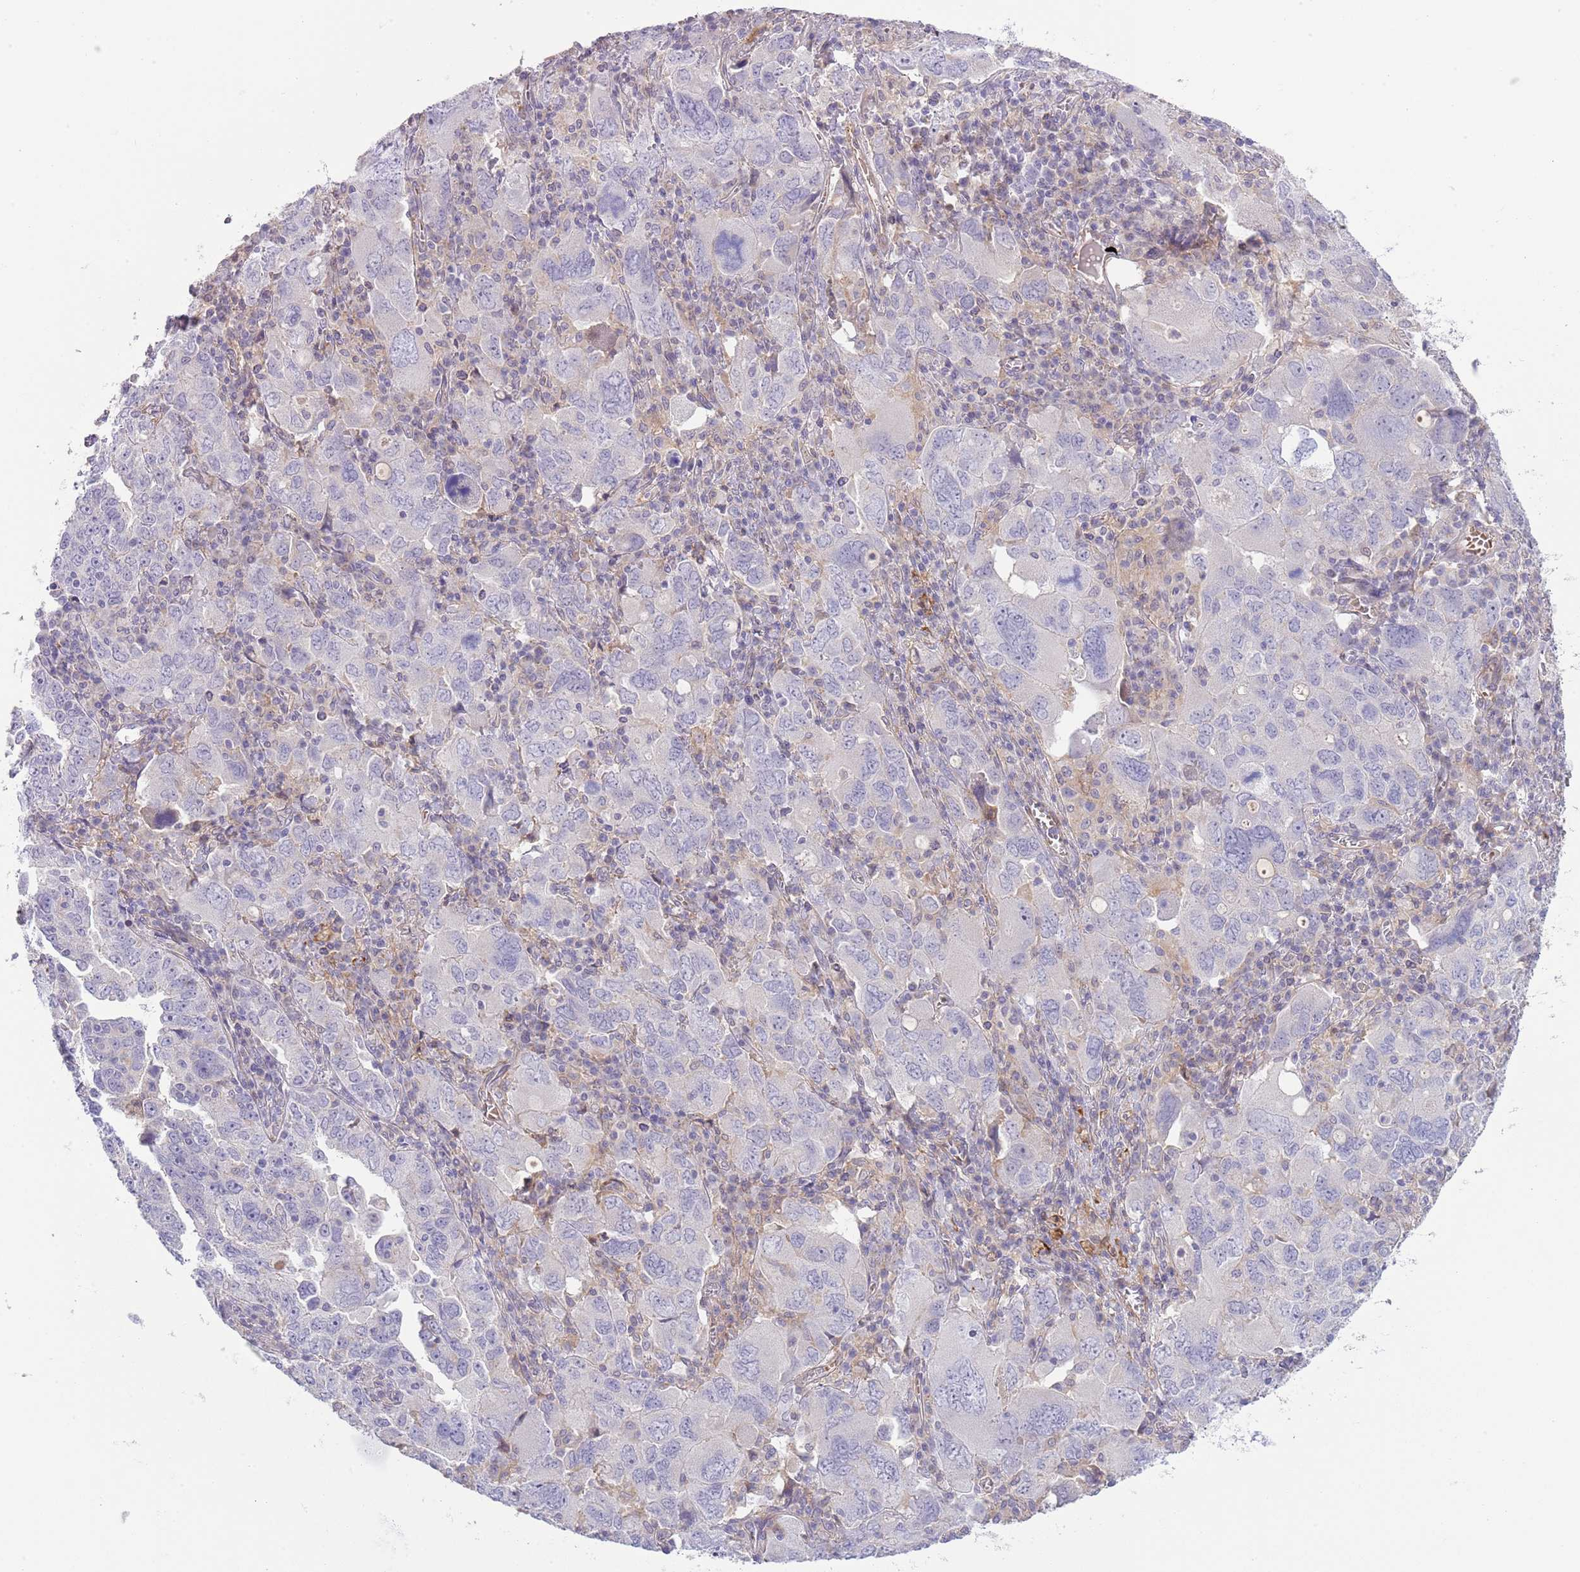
{"staining": {"intensity": "negative", "quantity": "none", "location": "none"}, "tissue": "ovarian cancer", "cell_type": "Tumor cells", "image_type": "cancer", "snomed": [{"axis": "morphology", "description": "Carcinoma, endometroid"}, {"axis": "topography", "description": "Ovary"}], "caption": "A high-resolution histopathology image shows immunohistochemistry staining of ovarian cancer, which displays no significant expression in tumor cells.", "gene": "TINAGL1", "patient": {"sex": "female", "age": 62}}